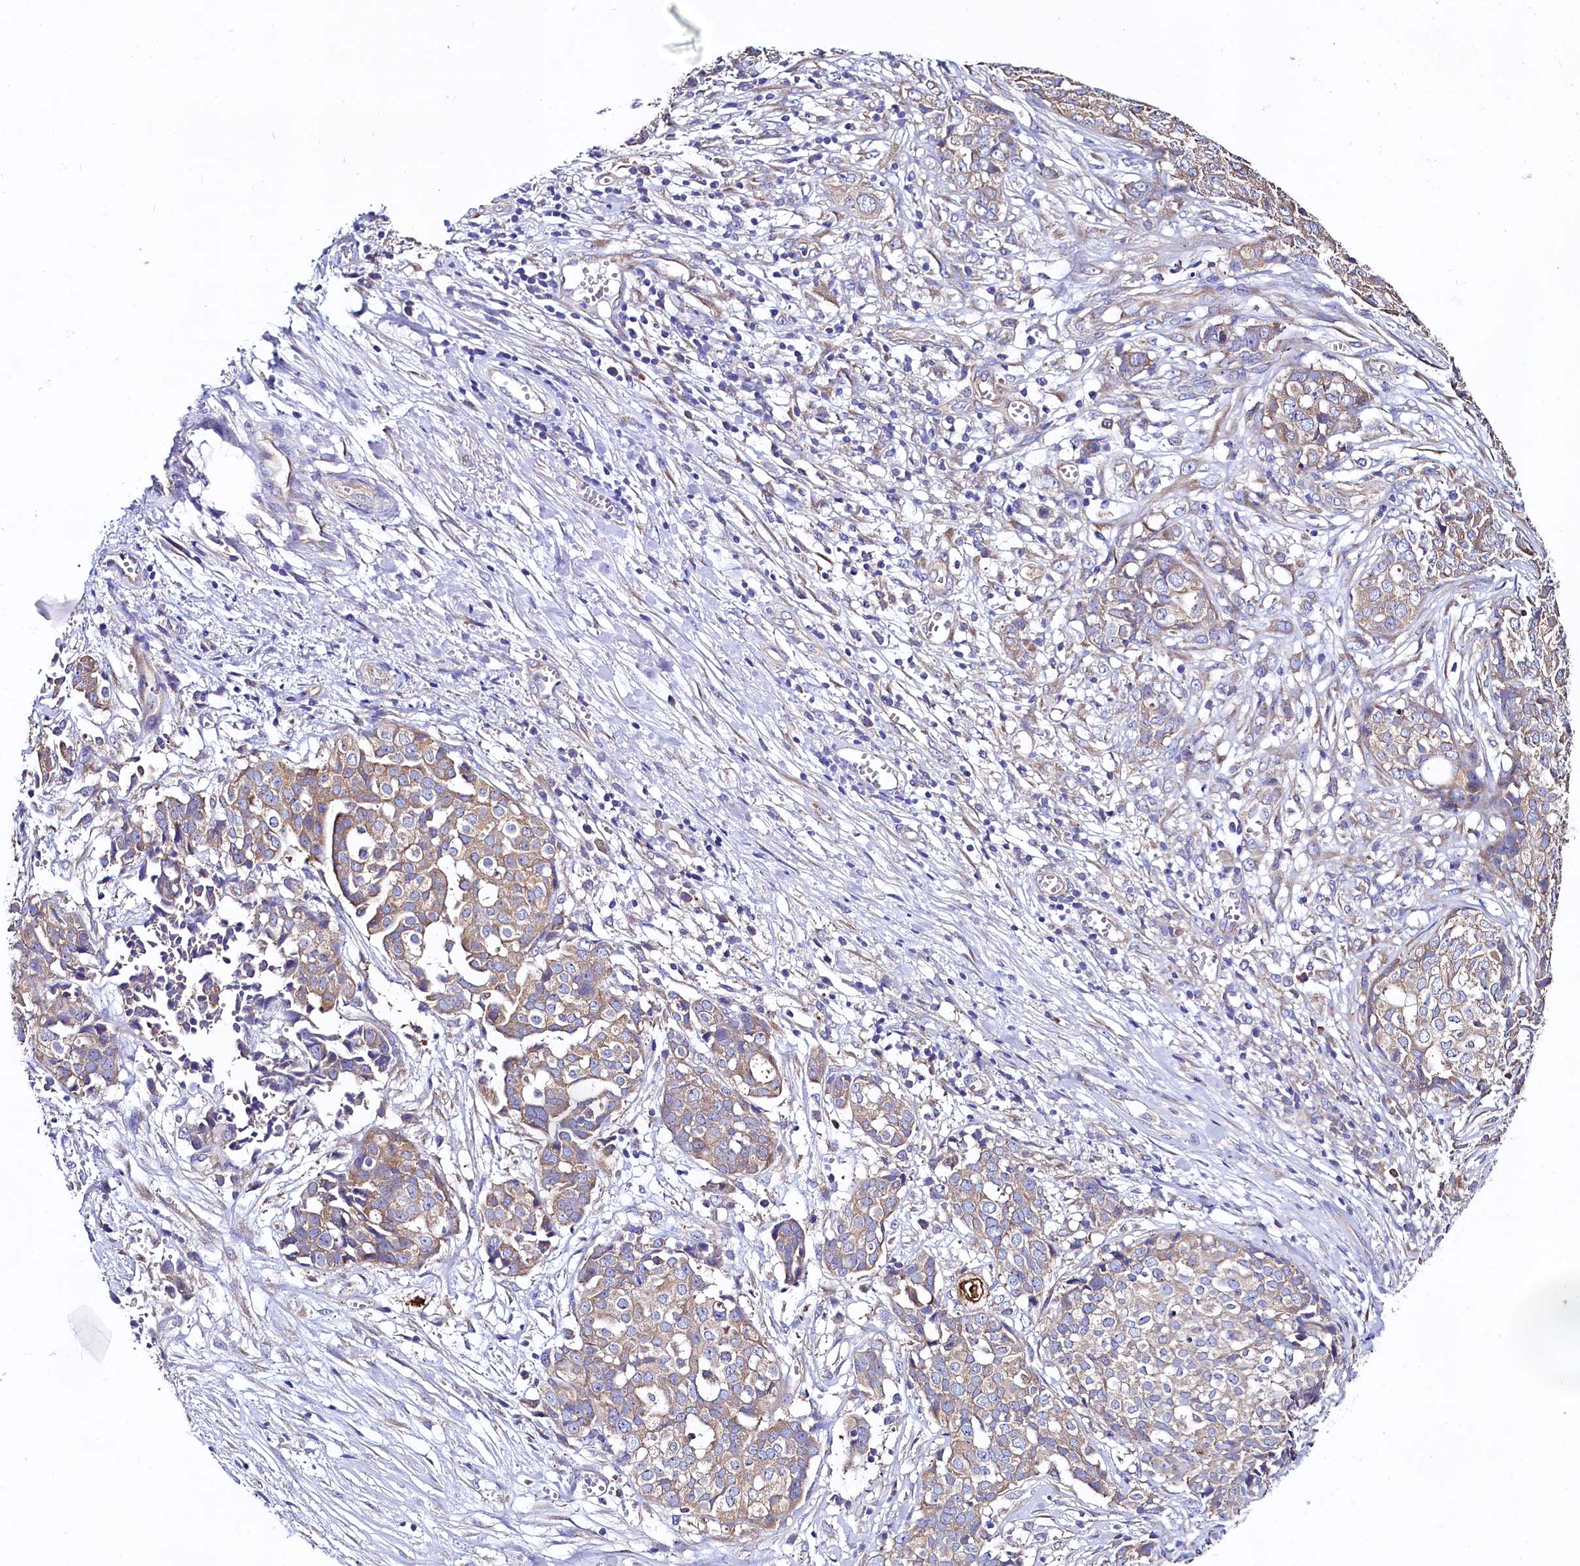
{"staining": {"intensity": "weak", "quantity": "25%-75%", "location": "cytoplasmic/membranous"}, "tissue": "ovarian cancer", "cell_type": "Tumor cells", "image_type": "cancer", "snomed": [{"axis": "morphology", "description": "Cystadenocarcinoma, serous, NOS"}, {"axis": "topography", "description": "Soft tissue"}, {"axis": "topography", "description": "Ovary"}], "caption": "DAB immunohistochemical staining of human serous cystadenocarcinoma (ovarian) displays weak cytoplasmic/membranous protein staining in about 25%-75% of tumor cells.", "gene": "QARS1", "patient": {"sex": "female", "age": 57}}